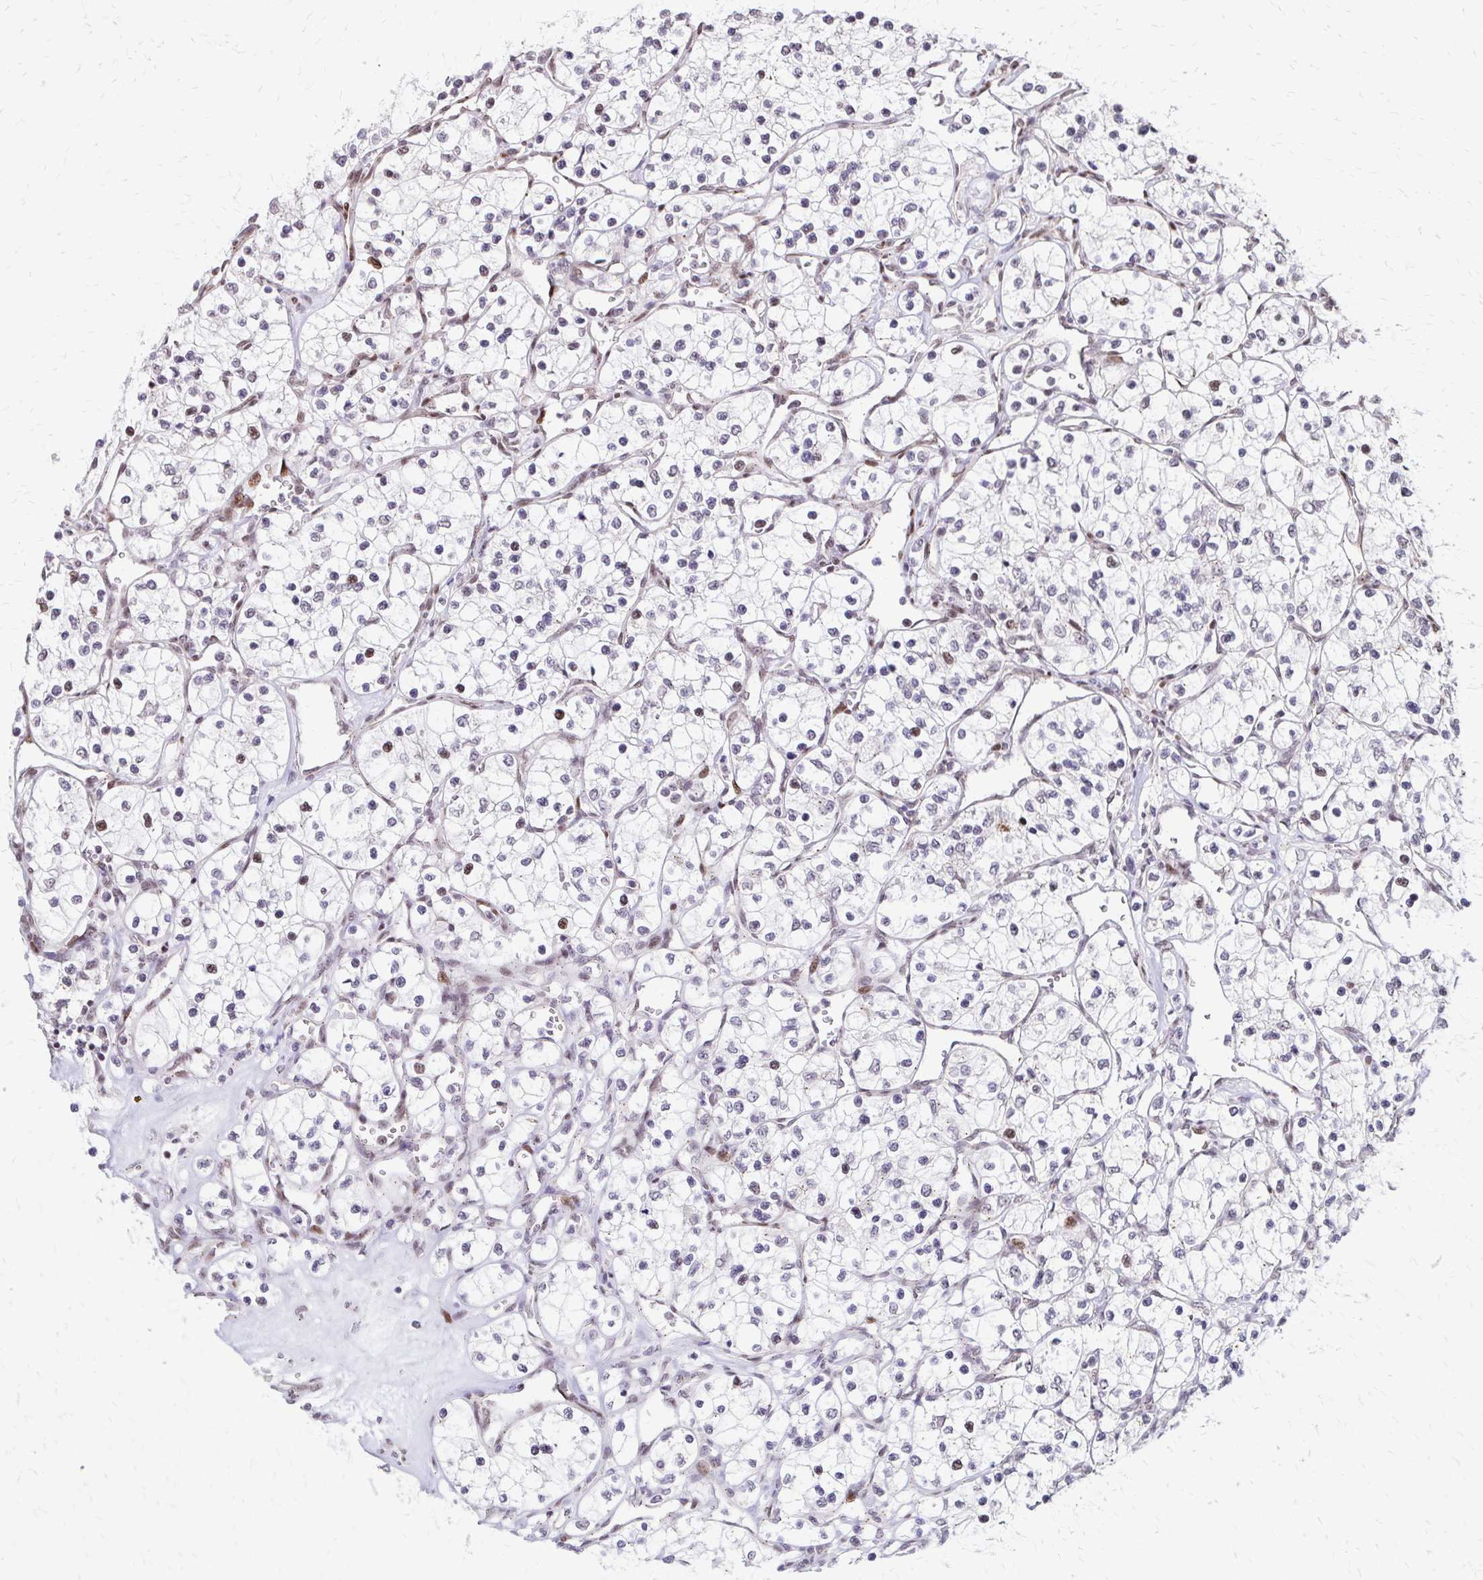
{"staining": {"intensity": "weak", "quantity": "<25%", "location": "nuclear"}, "tissue": "renal cancer", "cell_type": "Tumor cells", "image_type": "cancer", "snomed": [{"axis": "morphology", "description": "Adenocarcinoma, NOS"}, {"axis": "topography", "description": "Kidney"}], "caption": "Tumor cells are negative for brown protein staining in adenocarcinoma (renal).", "gene": "TOB1", "patient": {"sex": "female", "age": 69}}